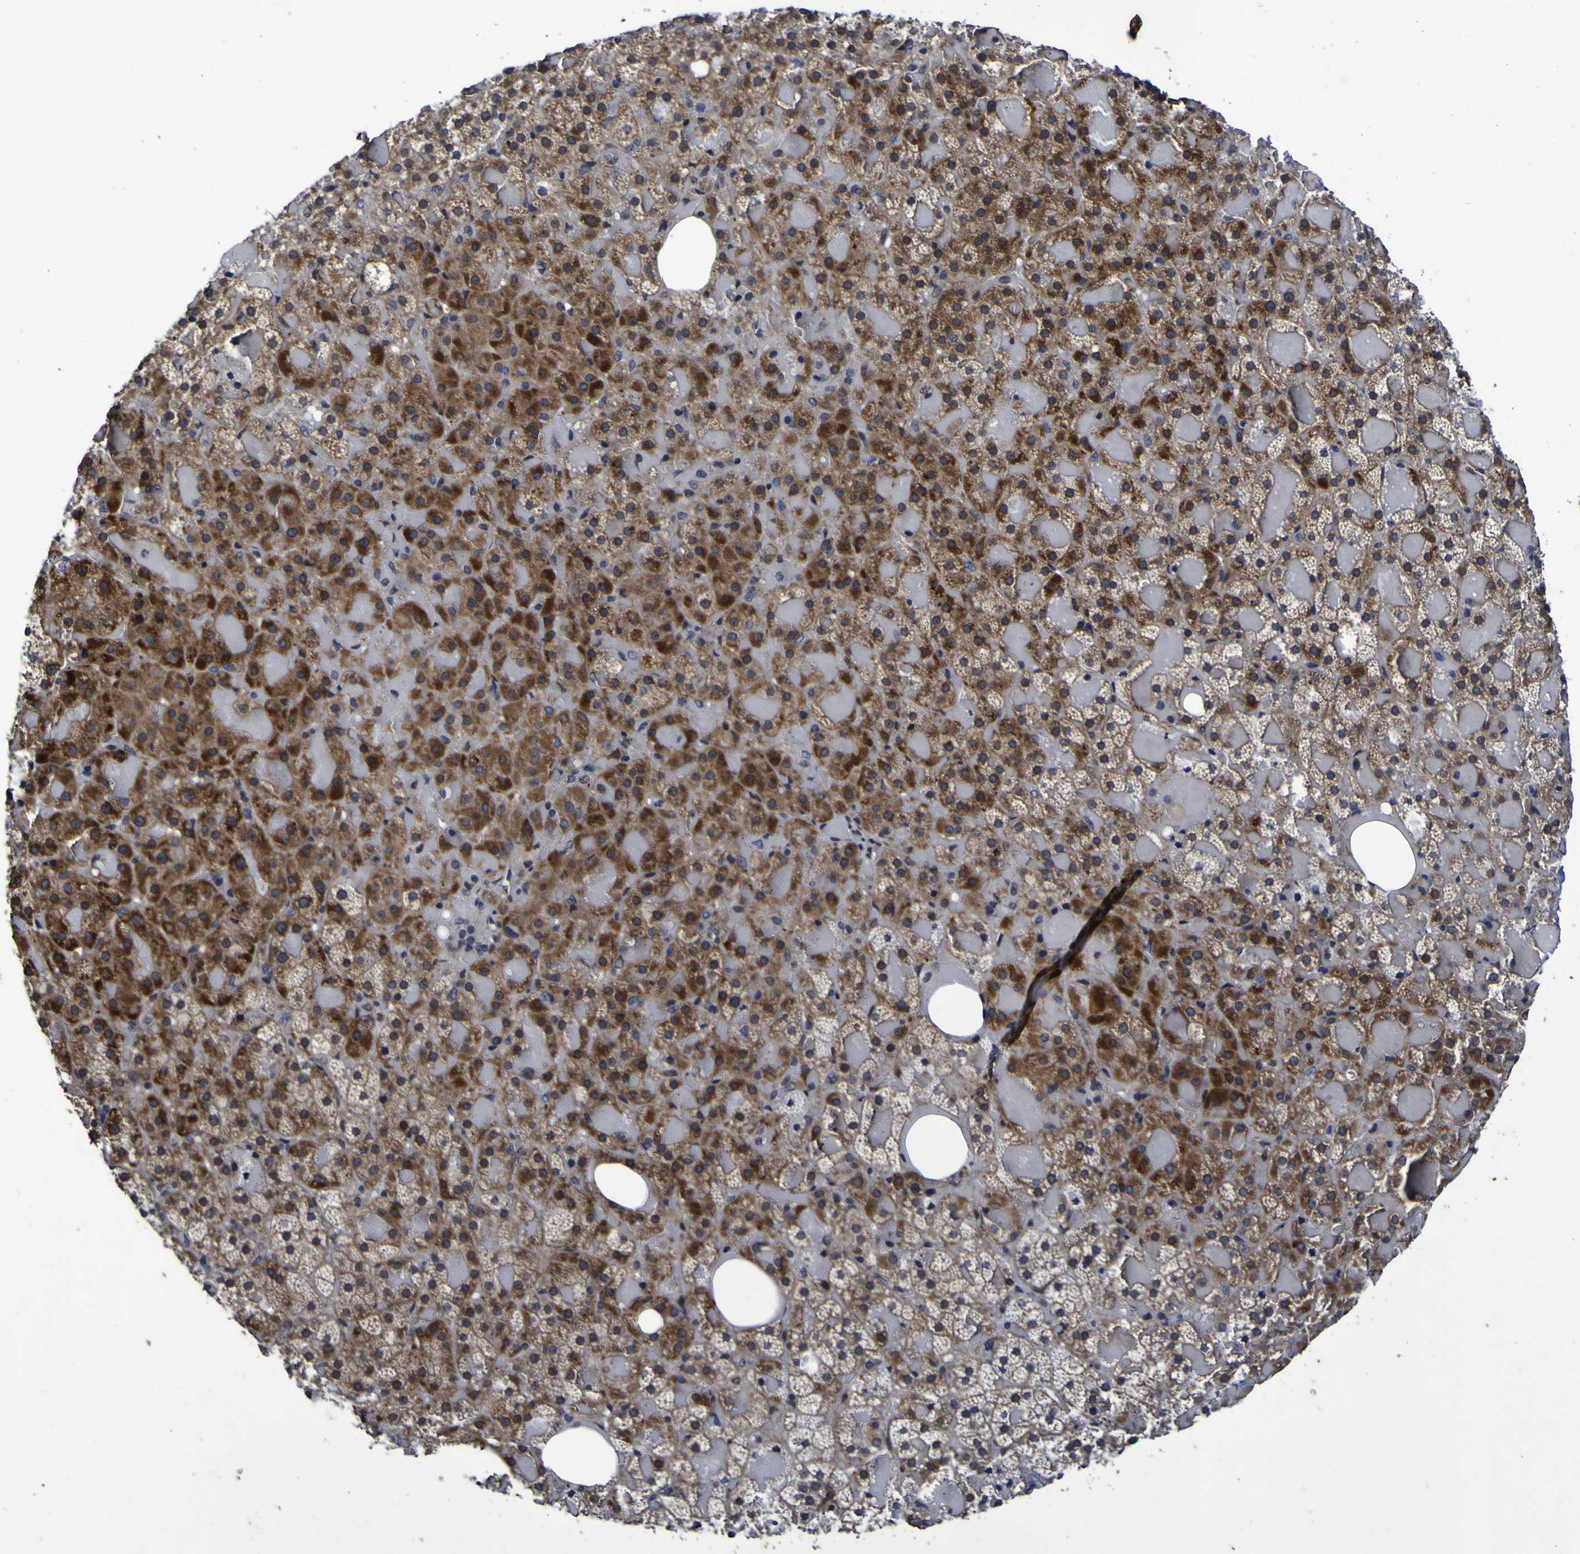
{"staining": {"intensity": "moderate", "quantity": ">75%", "location": "cytoplasmic/membranous"}, "tissue": "adrenal gland", "cell_type": "Glandular cells", "image_type": "normal", "snomed": [{"axis": "morphology", "description": "Normal tissue, NOS"}, {"axis": "topography", "description": "Adrenal gland"}], "caption": "Approximately >75% of glandular cells in normal adrenal gland demonstrate moderate cytoplasmic/membranous protein positivity as visualized by brown immunohistochemical staining.", "gene": "P3H1", "patient": {"sex": "female", "age": 59}}